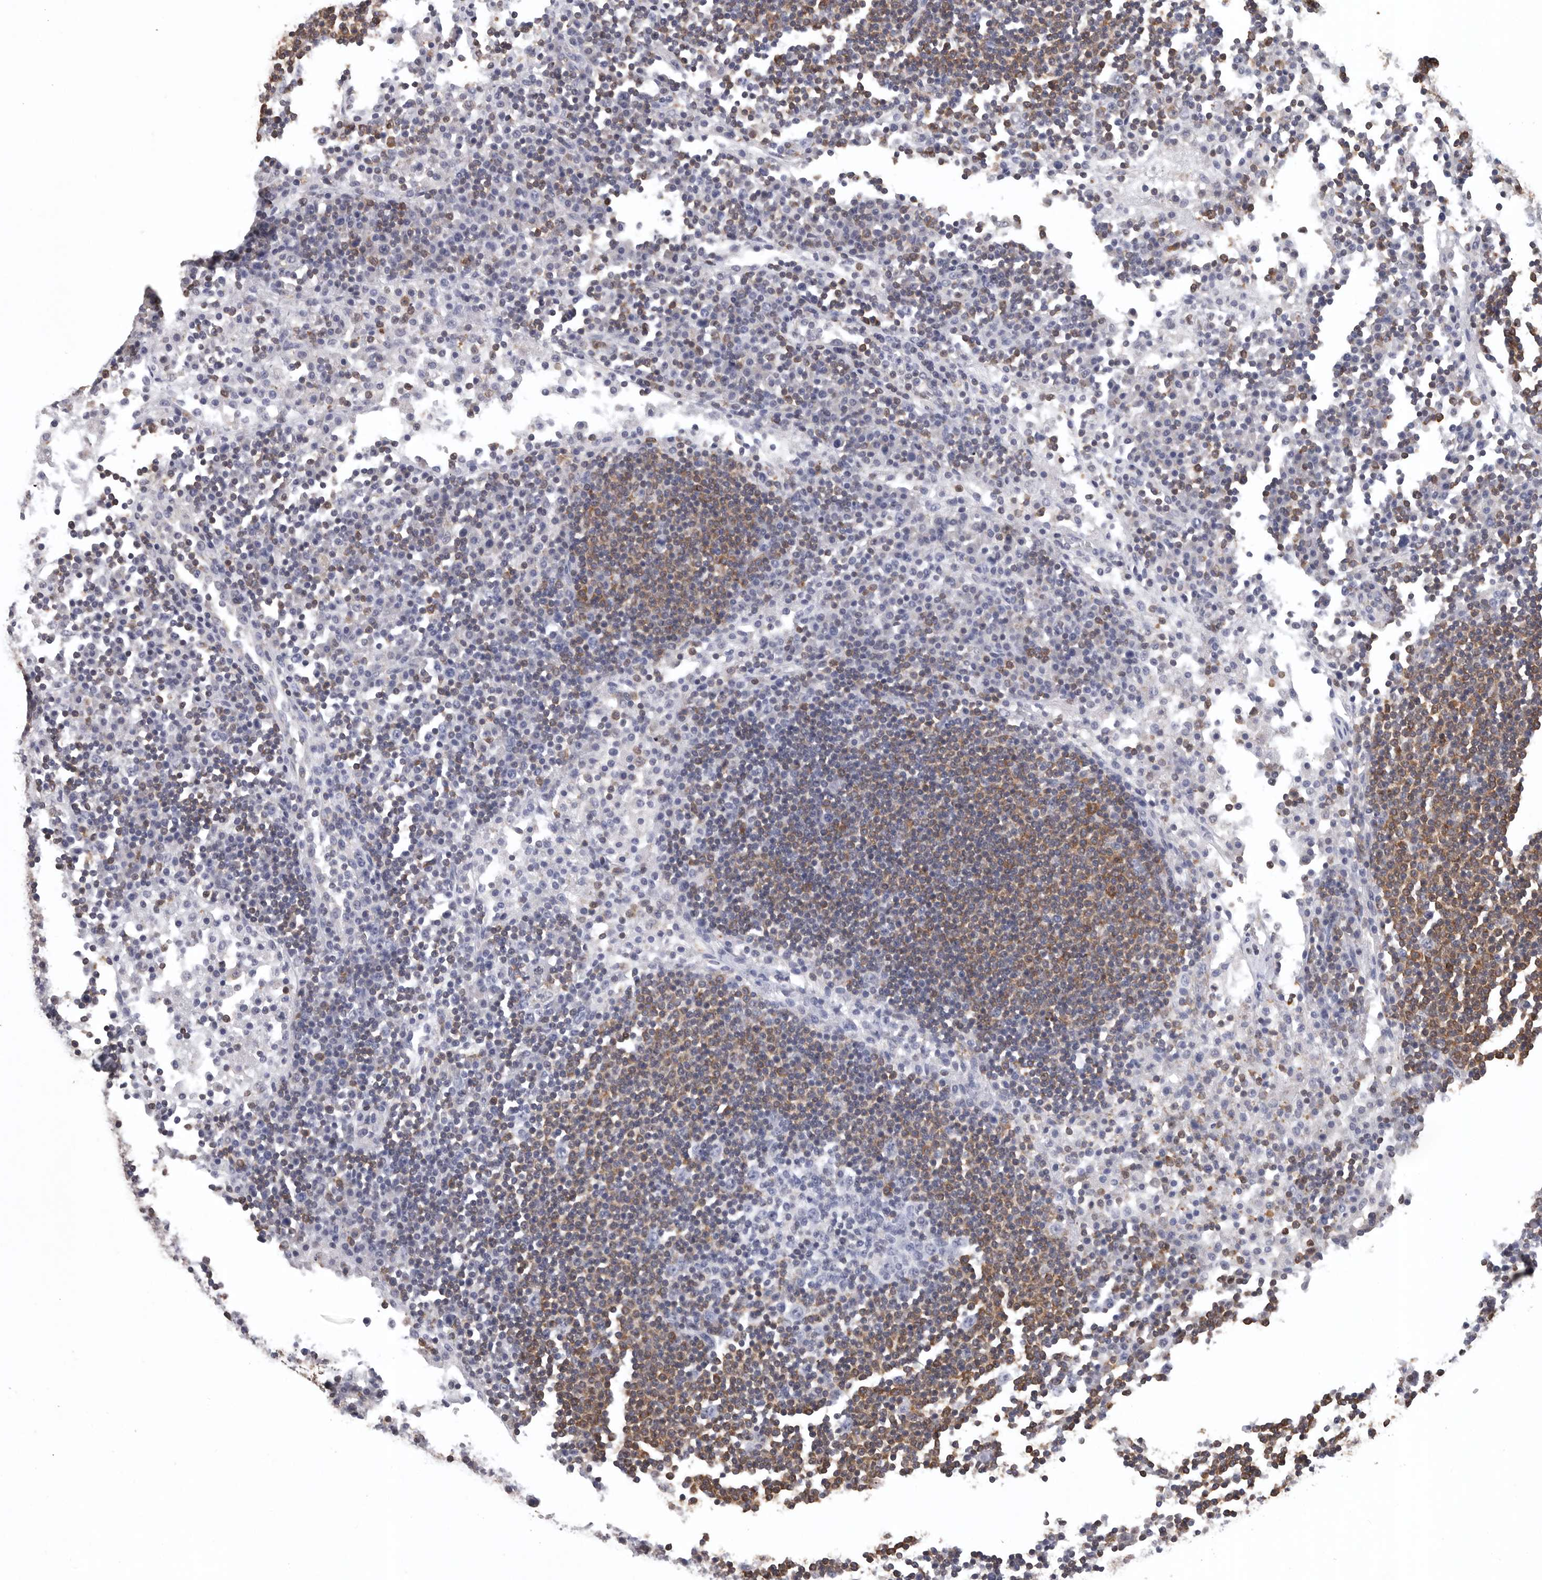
{"staining": {"intensity": "negative", "quantity": "none", "location": "none"}, "tissue": "lymph node", "cell_type": "Germinal center cells", "image_type": "normal", "snomed": [{"axis": "morphology", "description": "Normal tissue, NOS"}, {"axis": "topography", "description": "Lymph node"}], "caption": "IHC image of unremarkable human lymph node stained for a protein (brown), which reveals no expression in germinal center cells.", "gene": "PDCD4", "patient": {"sex": "female", "age": 53}}